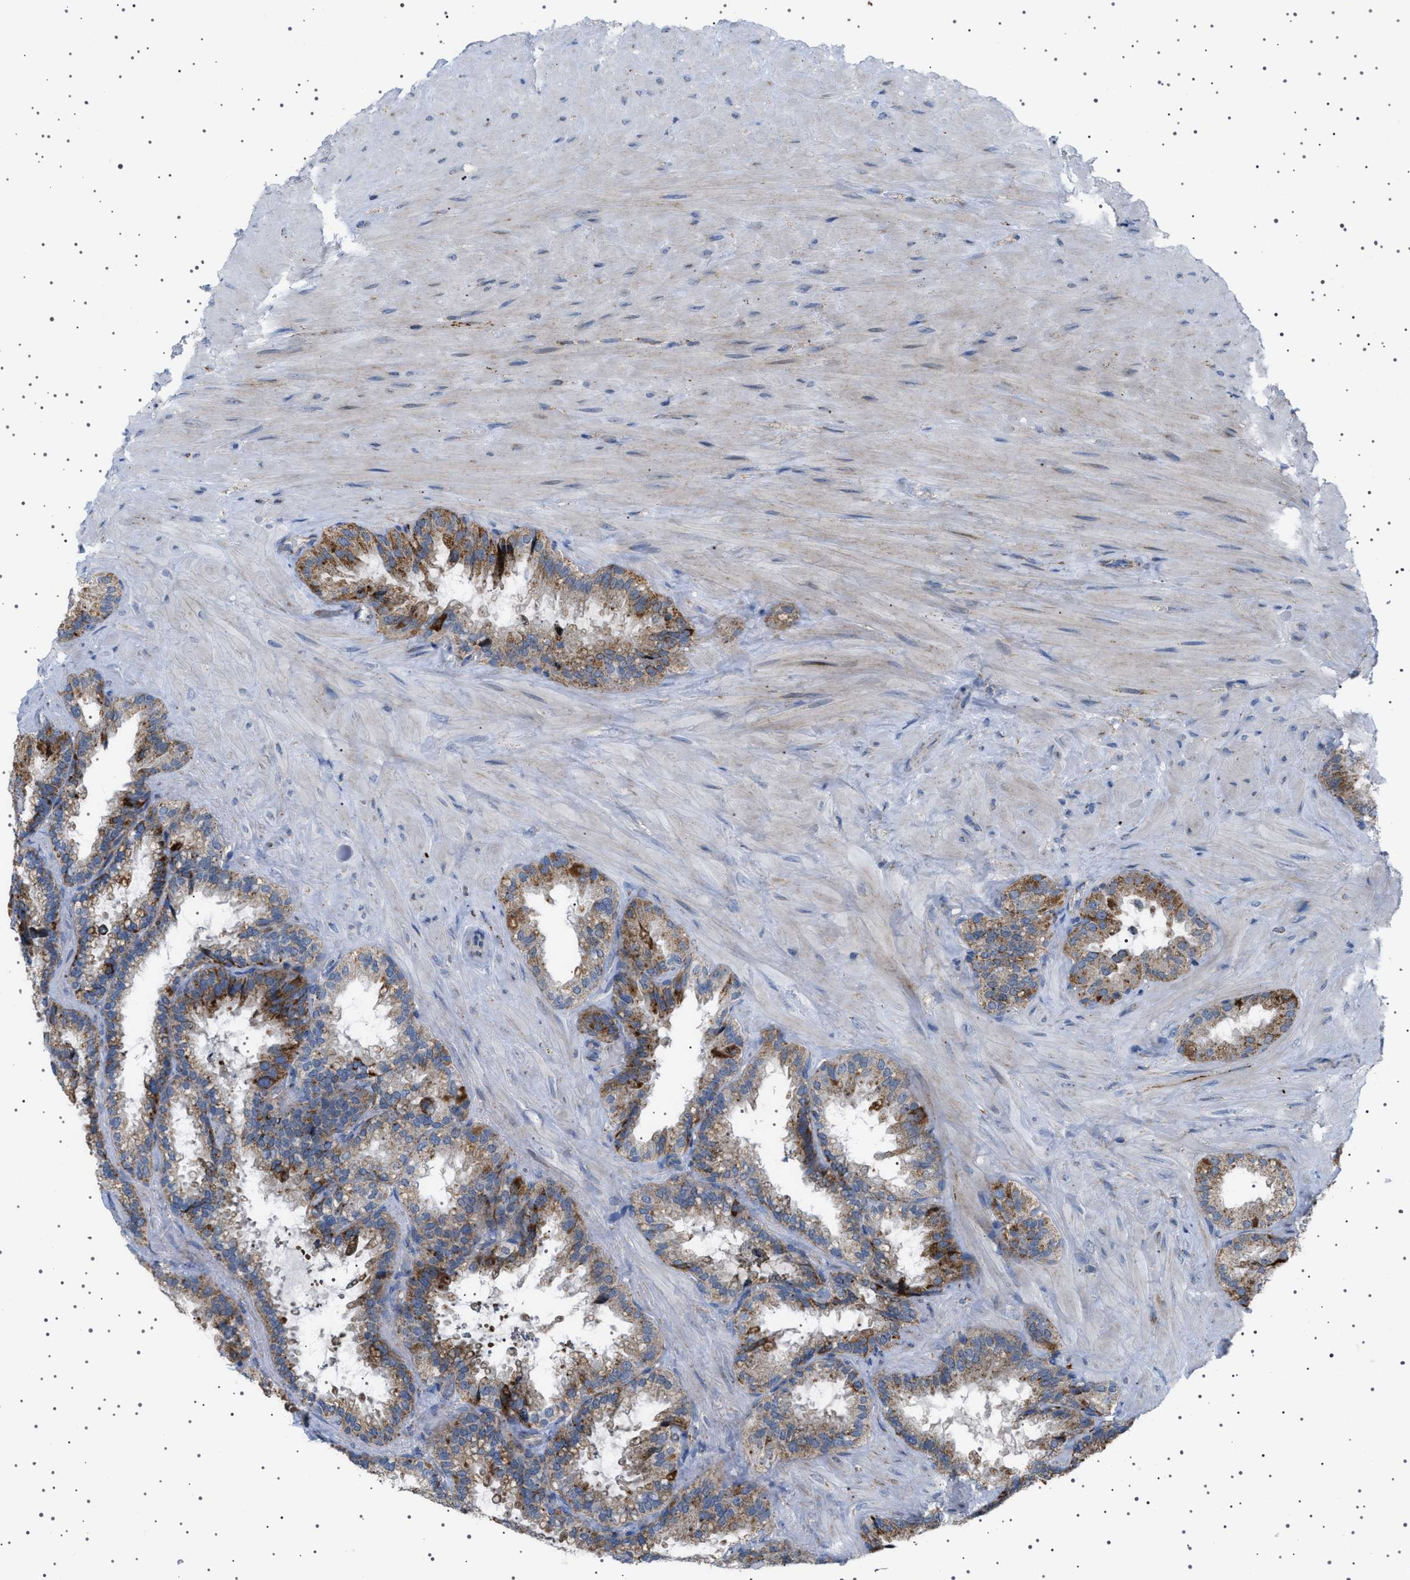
{"staining": {"intensity": "moderate", "quantity": ">75%", "location": "cytoplasmic/membranous"}, "tissue": "seminal vesicle", "cell_type": "Glandular cells", "image_type": "normal", "snomed": [{"axis": "morphology", "description": "Normal tissue, NOS"}, {"axis": "topography", "description": "Seminal veicle"}], "caption": "Approximately >75% of glandular cells in normal human seminal vesicle exhibit moderate cytoplasmic/membranous protein expression as visualized by brown immunohistochemical staining.", "gene": "UBXN8", "patient": {"sex": "male", "age": 46}}